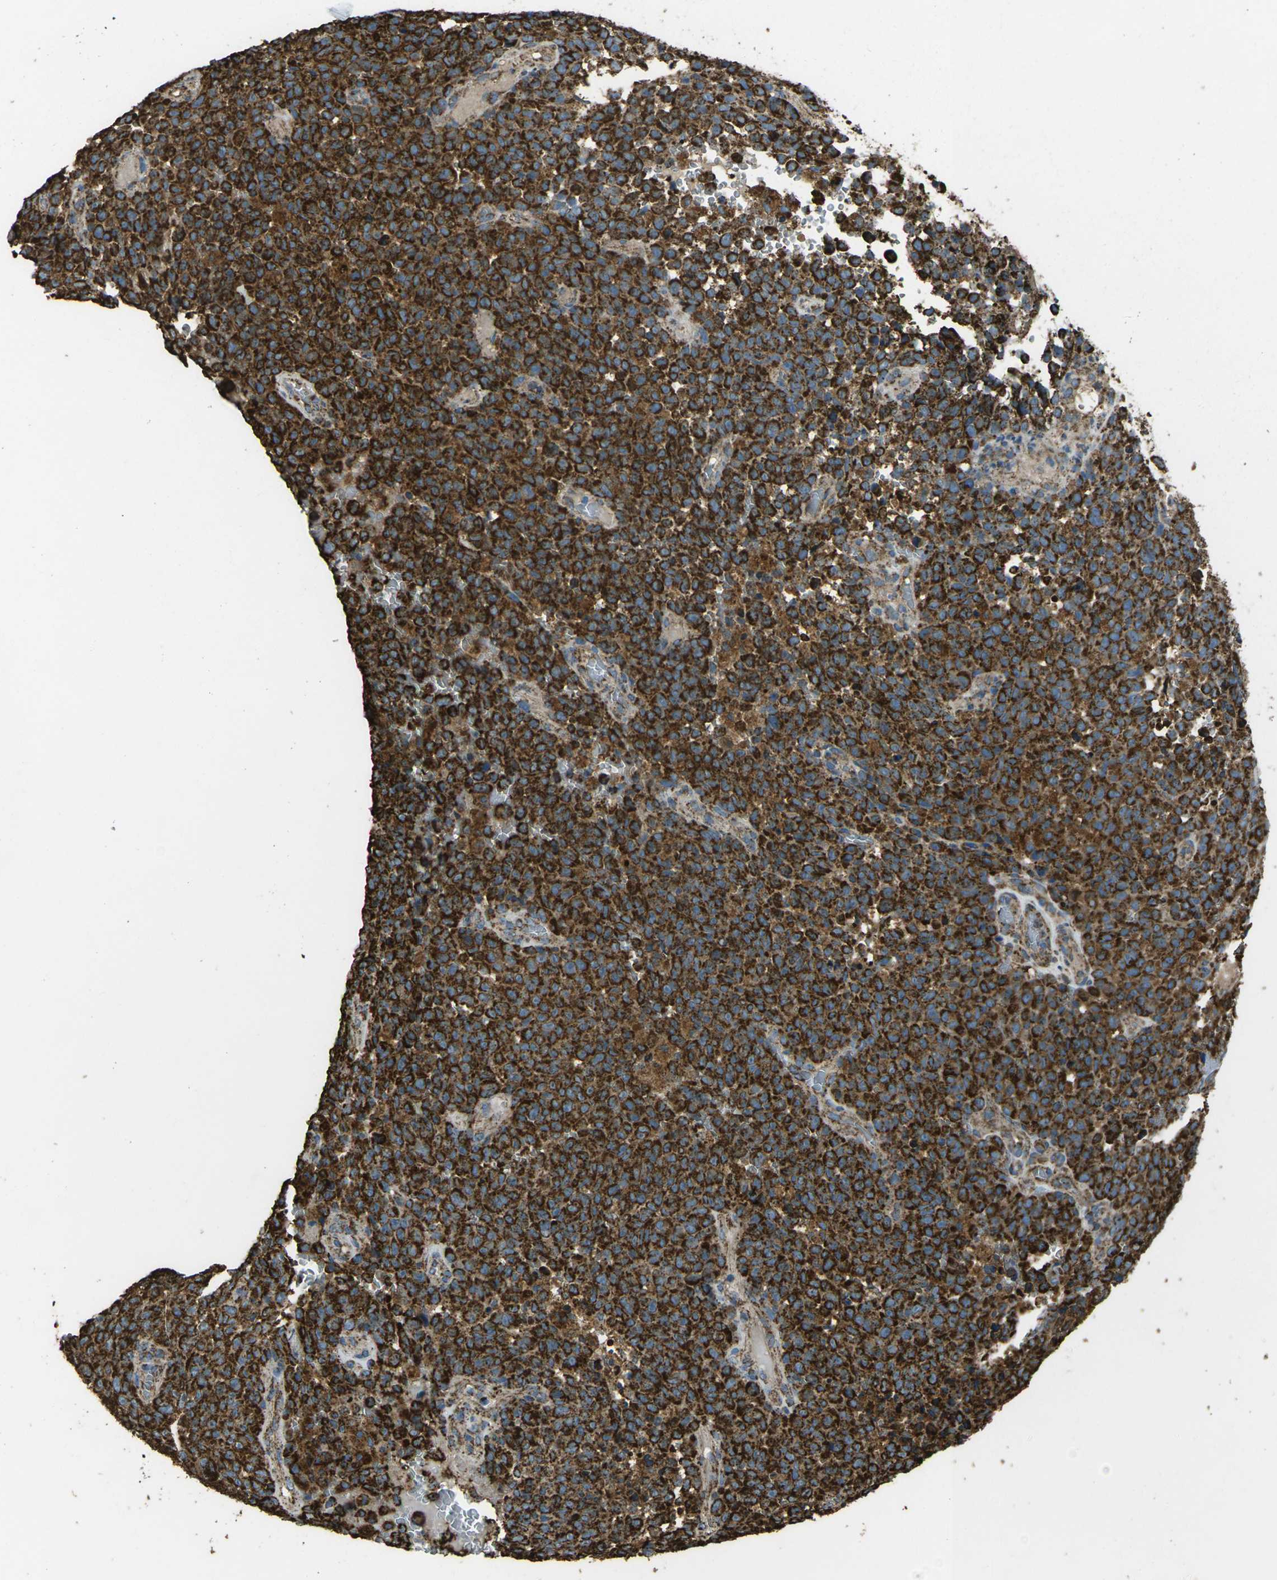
{"staining": {"intensity": "strong", "quantity": ">75%", "location": "cytoplasmic/membranous"}, "tissue": "melanoma", "cell_type": "Tumor cells", "image_type": "cancer", "snomed": [{"axis": "morphology", "description": "Malignant melanoma, NOS"}, {"axis": "topography", "description": "Skin"}], "caption": "This is a photomicrograph of immunohistochemistry (IHC) staining of malignant melanoma, which shows strong expression in the cytoplasmic/membranous of tumor cells.", "gene": "KLHL5", "patient": {"sex": "female", "age": 82}}